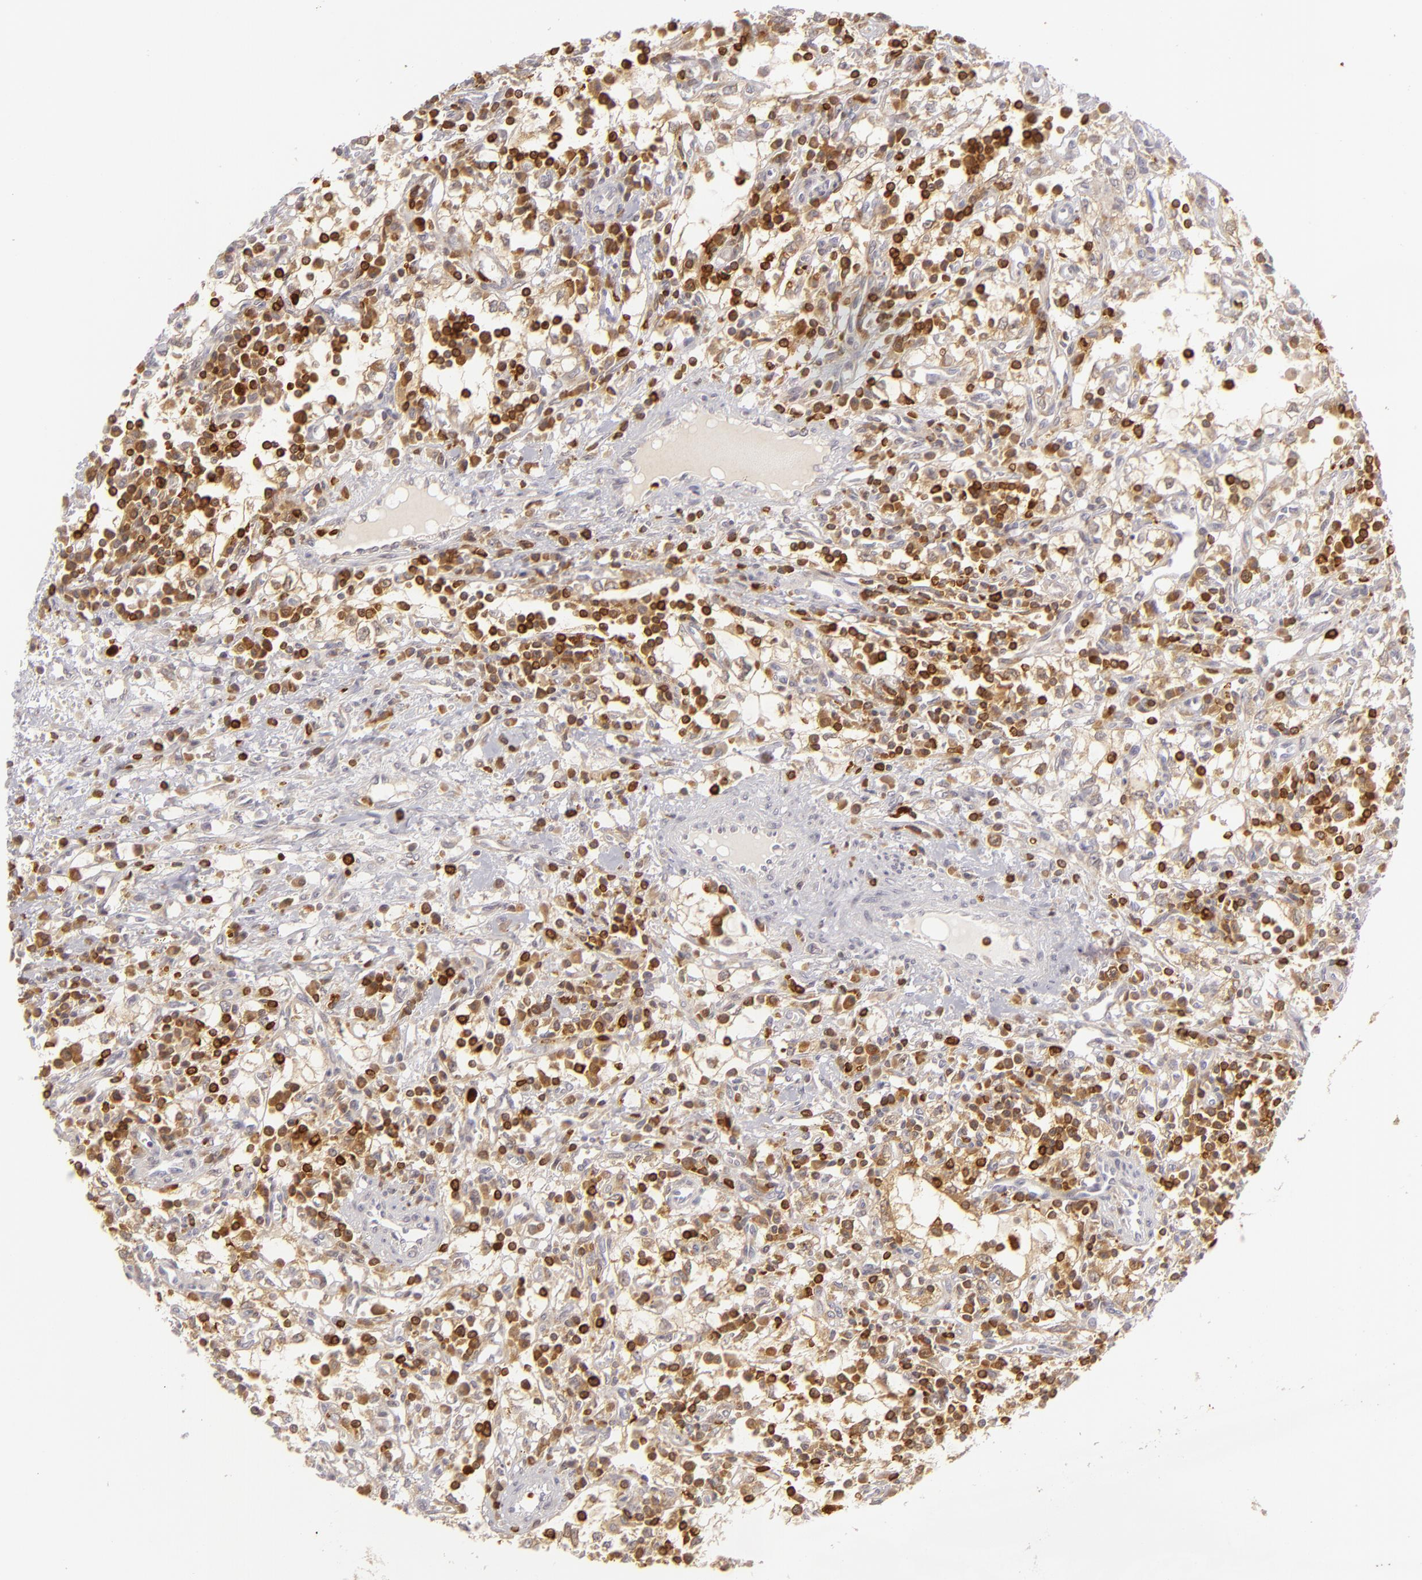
{"staining": {"intensity": "weak", "quantity": "25%-75%", "location": "cytoplasmic/membranous"}, "tissue": "renal cancer", "cell_type": "Tumor cells", "image_type": "cancer", "snomed": [{"axis": "morphology", "description": "Adenocarcinoma, NOS"}, {"axis": "topography", "description": "Kidney"}], "caption": "Immunohistochemical staining of adenocarcinoma (renal) demonstrates weak cytoplasmic/membranous protein staining in approximately 25%-75% of tumor cells.", "gene": "APOBEC3G", "patient": {"sex": "male", "age": 82}}